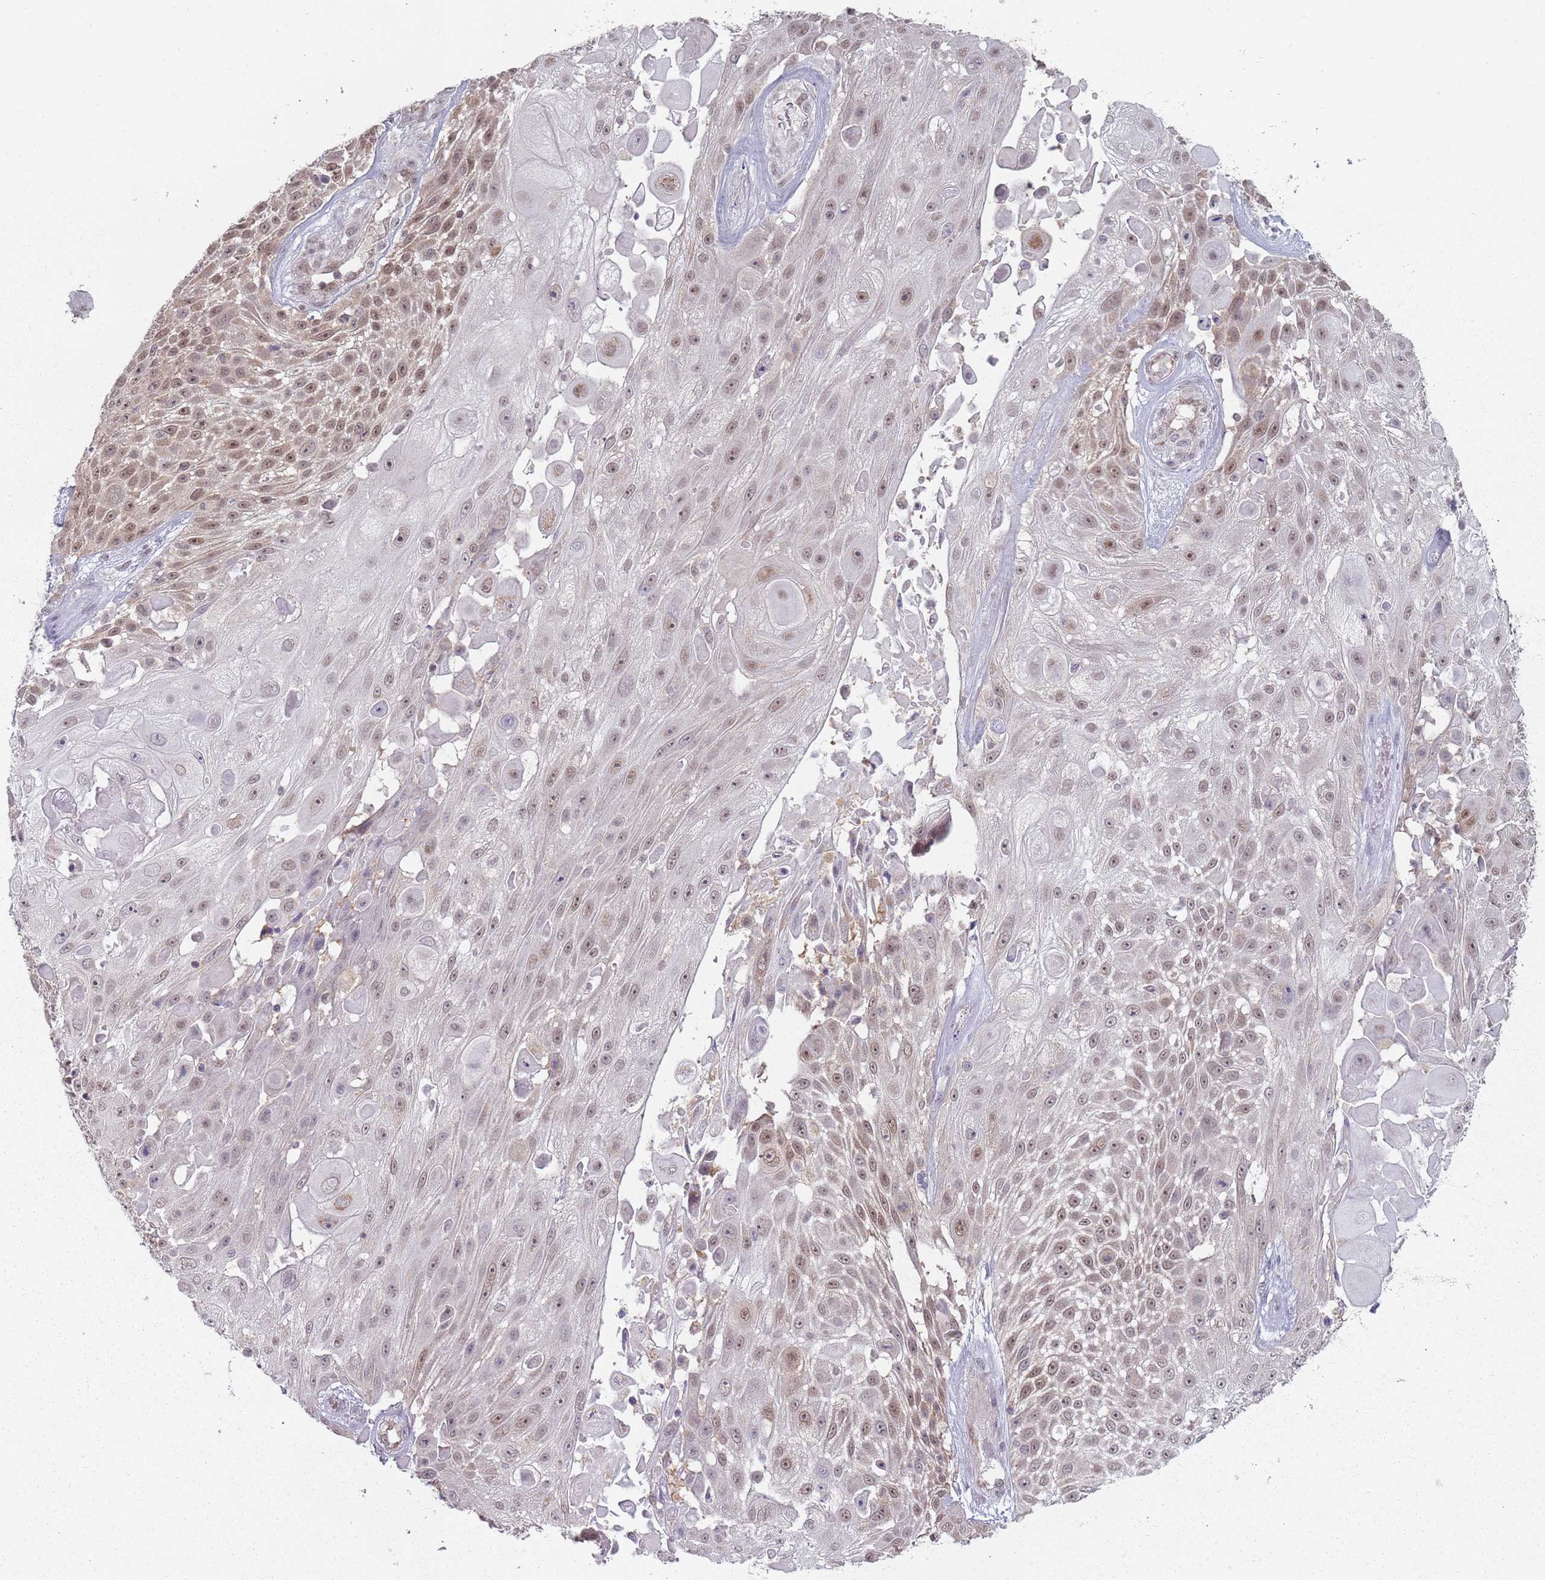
{"staining": {"intensity": "moderate", "quantity": ">75%", "location": "nuclear"}, "tissue": "skin cancer", "cell_type": "Tumor cells", "image_type": "cancer", "snomed": [{"axis": "morphology", "description": "Squamous cell carcinoma, NOS"}, {"axis": "topography", "description": "Skin"}], "caption": "Protein expression analysis of human squamous cell carcinoma (skin) reveals moderate nuclear expression in approximately >75% of tumor cells. Using DAB (3,3'-diaminobenzidine) (brown) and hematoxylin (blue) stains, captured at high magnification using brightfield microscopy.", "gene": "SMARCAL1", "patient": {"sex": "female", "age": 86}}